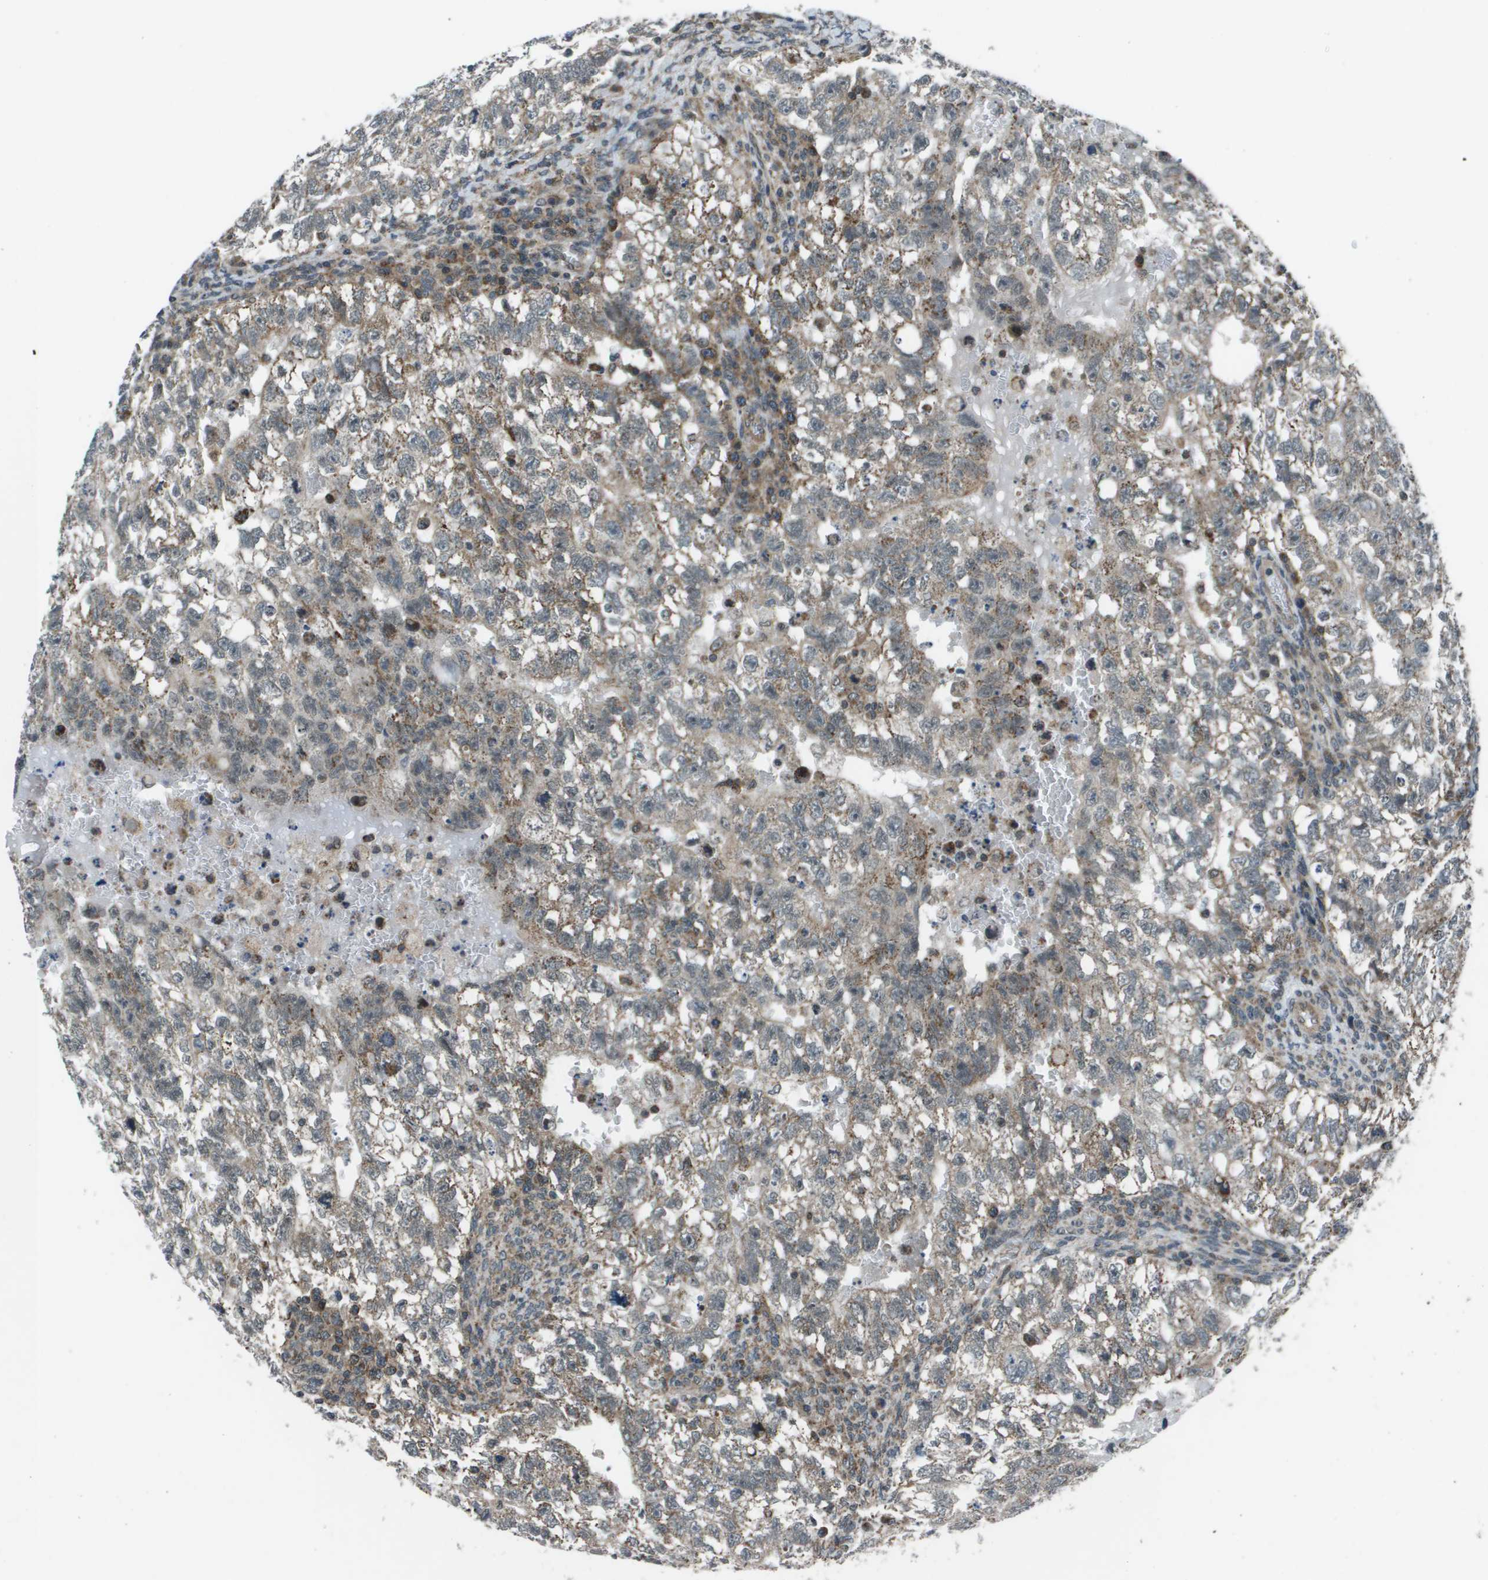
{"staining": {"intensity": "moderate", "quantity": "25%-75%", "location": "cytoplasmic/membranous"}, "tissue": "testis cancer", "cell_type": "Tumor cells", "image_type": "cancer", "snomed": [{"axis": "morphology", "description": "Seminoma, NOS"}, {"axis": "morphology", "description": "Carcinoma, Embryonal, NOS"}, {"axis": "topography", "description": "Testis"}], "caption": "A photomicrograph of testis seminoma stained for a protein demonstrates moderate cytoplasmic/membranous brown staining in tumor cells.", "gene": "PPFIA1", "patient": {"sex": "male", "age": 38}}